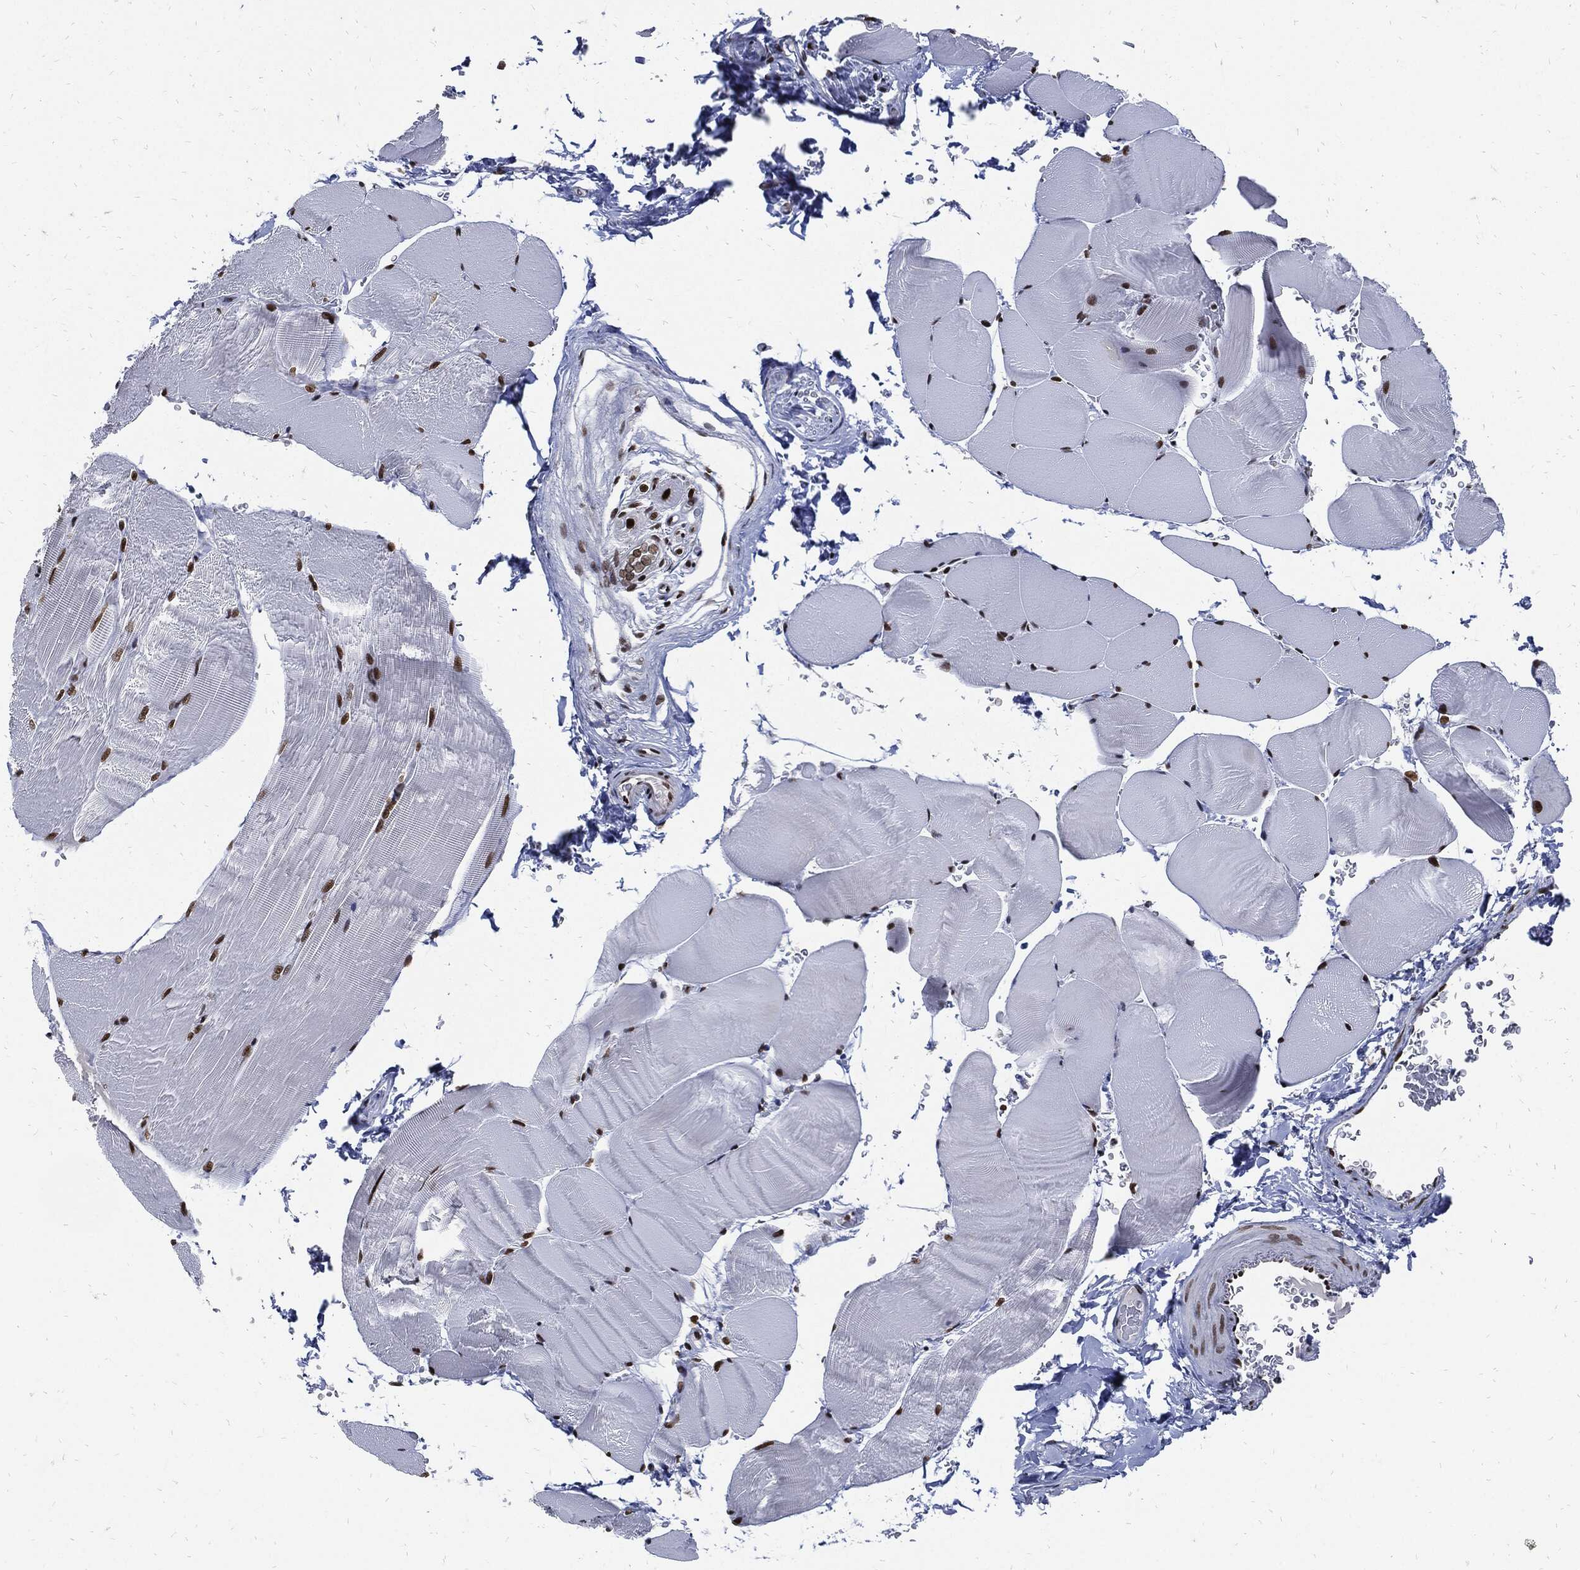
{"staining": {"intensity": "strong", "quantity": ">75%", "location": "nuclear"}, "tissue": "skeletal muscle", "cell_type": "Myocytes", "image_type": "normal", "snomed": [{"axis": "morphology", "description": "Normal tissue, NOS"}, {"axis": "topography", "description": "Skeletal muscle"}], "caption": "IHC of benign skeletal muscle demonstrates high levels of strong nuclear positivity in approximately >75% of myocytes. (DAB (3,3'-diaminobenzidine) IHC, brown staining for protein, blue staining for nuclei).", "gene": "TERF2", "patient": {"sex": "female", "age": 37}}